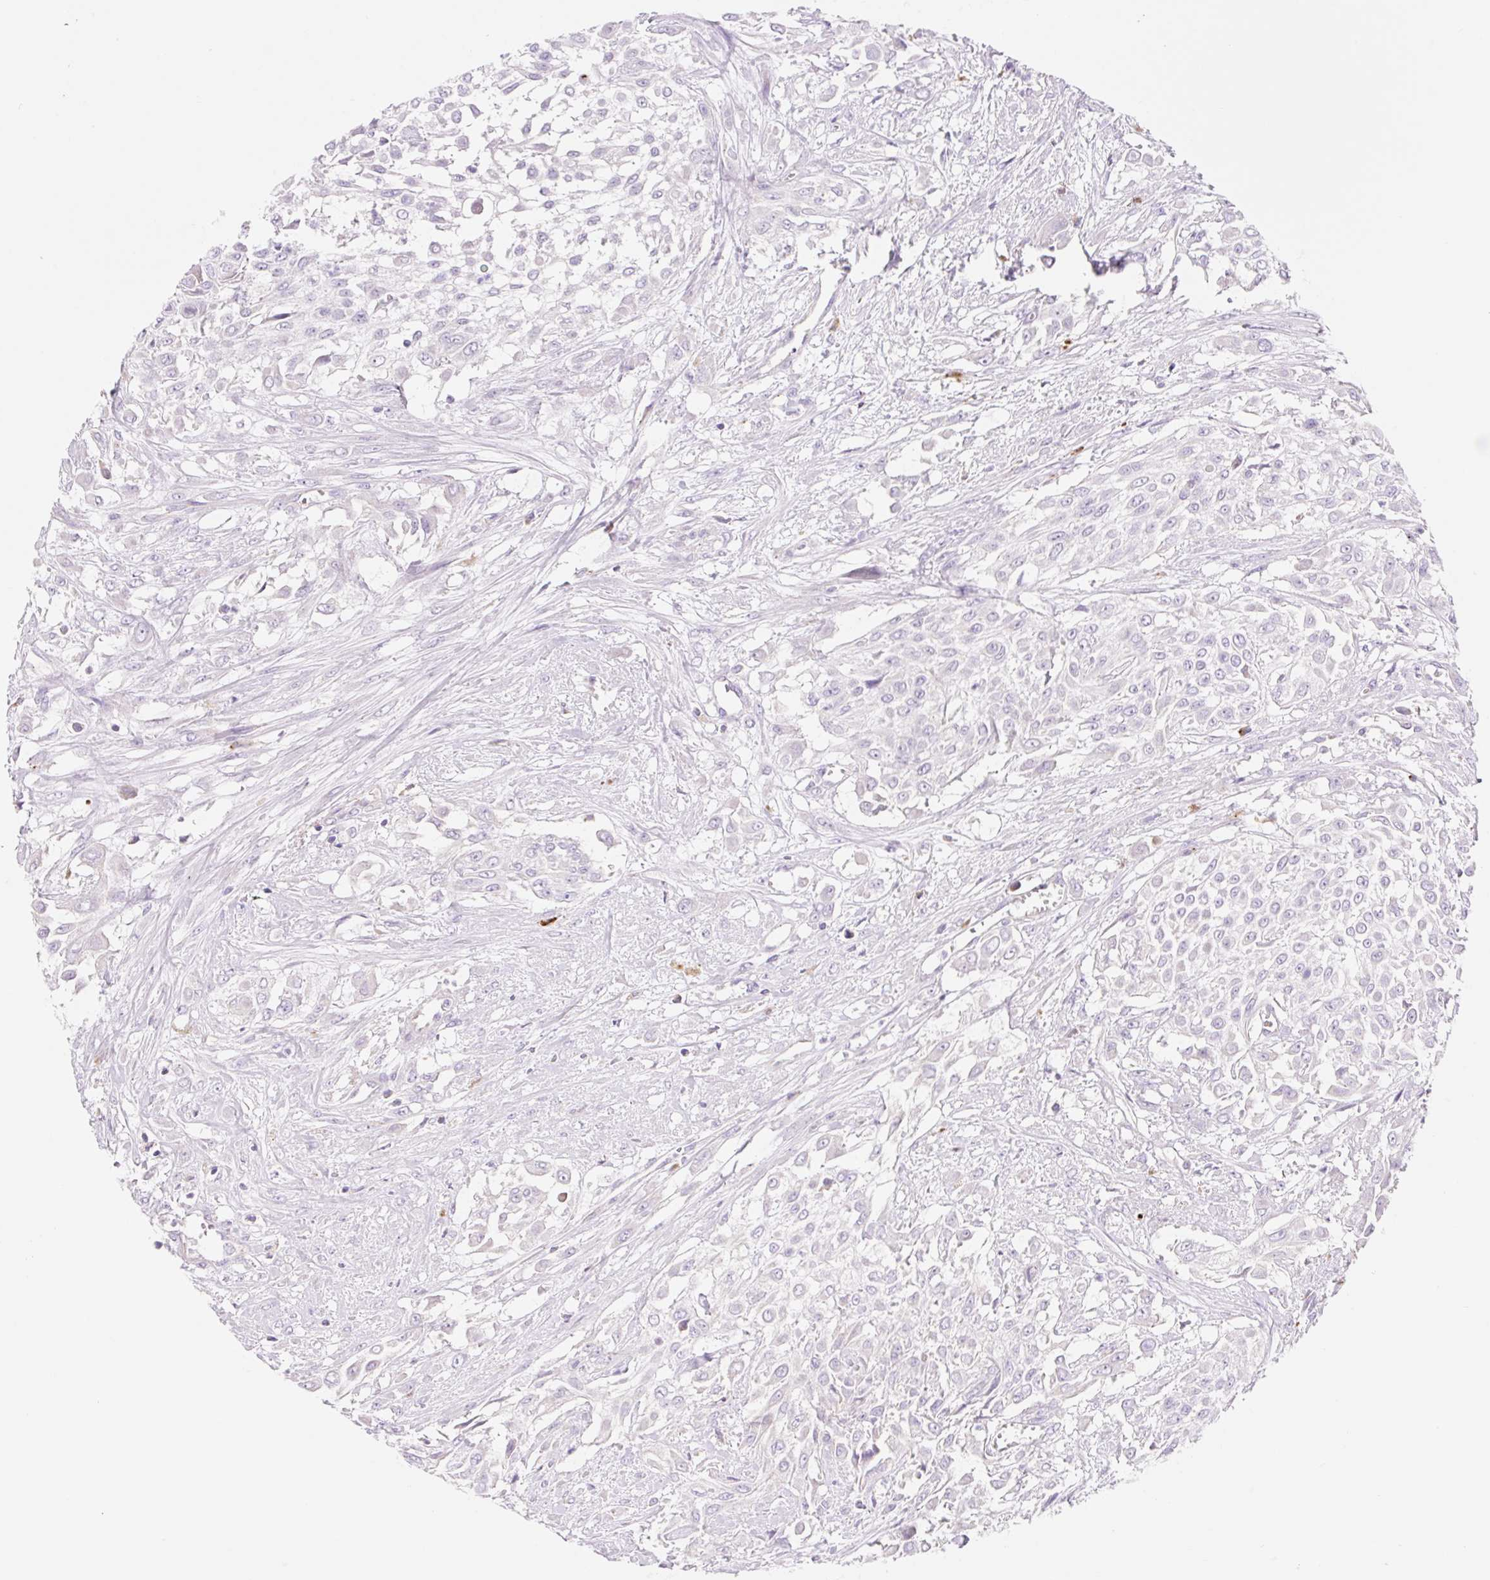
{"staining": {"intensity": "negative", "quantity": "none", "location": "none"}, "tissue": "urothelial cancer", "cell_type": "Tumor cells", "image_type": "cancer", "snomed": [{"axis": "morphology", "description": "Urothelial carcinoma, High grade"}, {"axis": "topography", "description": "Urinary bladder"}], "caption": "An immunohistochemistry histopathology image of high-grade urothelial carcinoma is shown. There is no staining in tumor cells of high-grade urothelial carcinoma.", "gene": "CLEC3A", "patient": {"sex": "male", "age": 57}}